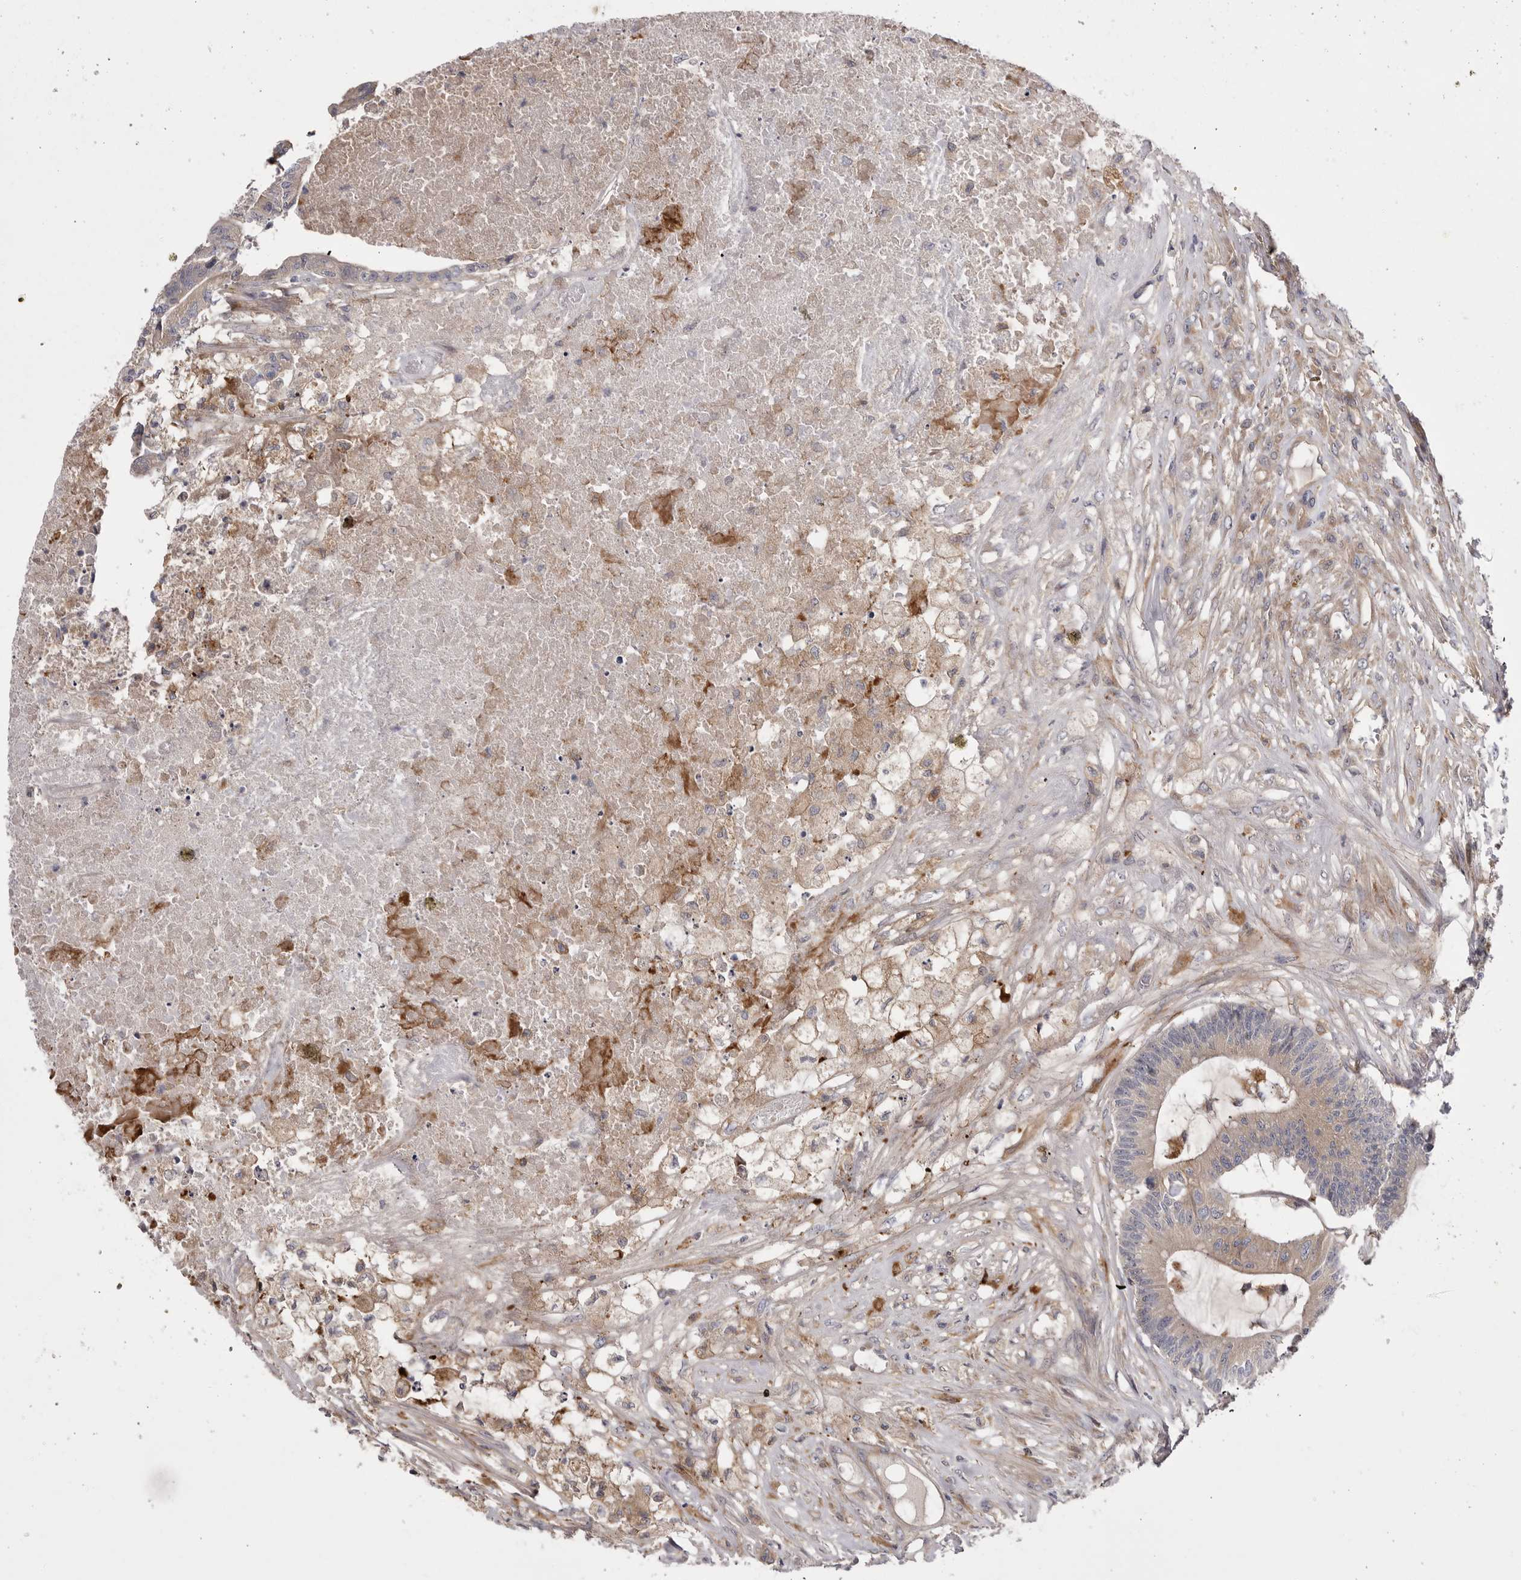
{"staining": {"intensity": "weak", "quantity": "25%-75%", "location": "cytoplasmic/membranous"}, "tissue": "colorectal cancer", "cell_type": "Tumor cells", "image_type": "cancer", "snomed": [{"axis": "morphology", "description": "Adenocarcinoma, NOS"}, {"axis": "topography", "description": "Colon"}], "caption": "Weak cytoplasmic/membranous protein staining is present in approximately 25%-75% of tumor cells in colorectal adenocarcinoma. (DAB (3,3'-diaminobenzidine) = brown stain, brightfield microscopy at high magnification).", "gene": "OSBPL9", "patient": {"sex": "female", "age": 84}}